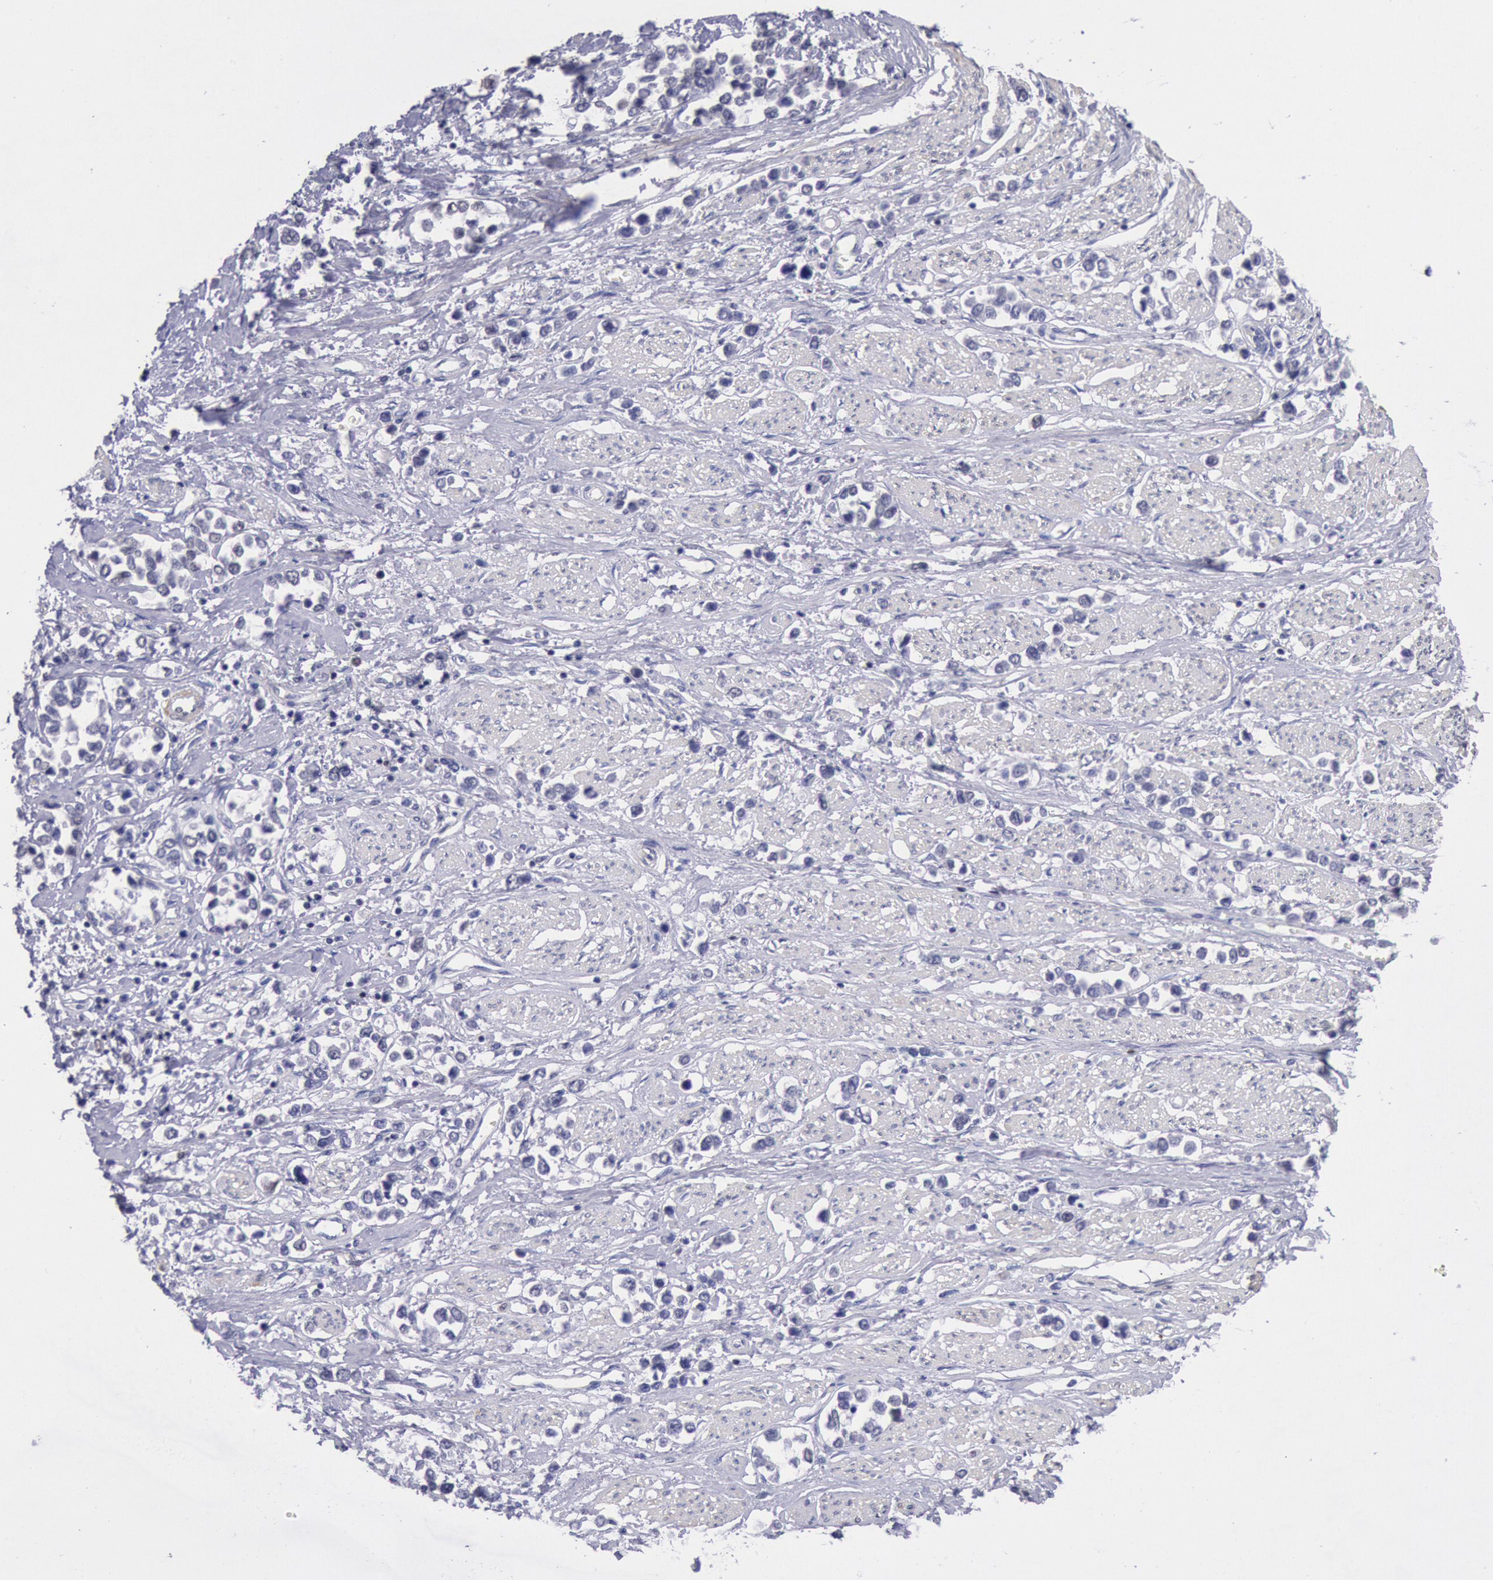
{"staining": {"intensity": "negative", "quantity": "none", "location": "none"}, "tissue": "stomach cancer", "cell_type": "Tumor cells", "image_type": "cancer", "snomed": [{"axis": "morphology", "description": "Adenocarcinoma, NOS"}, {"axis": "topography", "description": "Stomach, upper"}], "caption": "The IHC image has no significant positivity in tumor cells of adenocarcinoma (stomach) tissue. The staining was performed using DAB (3,3'-diaminobenzidine) to visualize the protein expression in brown, while the nuclei were stained in blue with hematoxylin (Magnification: 20x).", "gene": "RPS6KA5", "patient": {"sex": "male", "age": 76}}